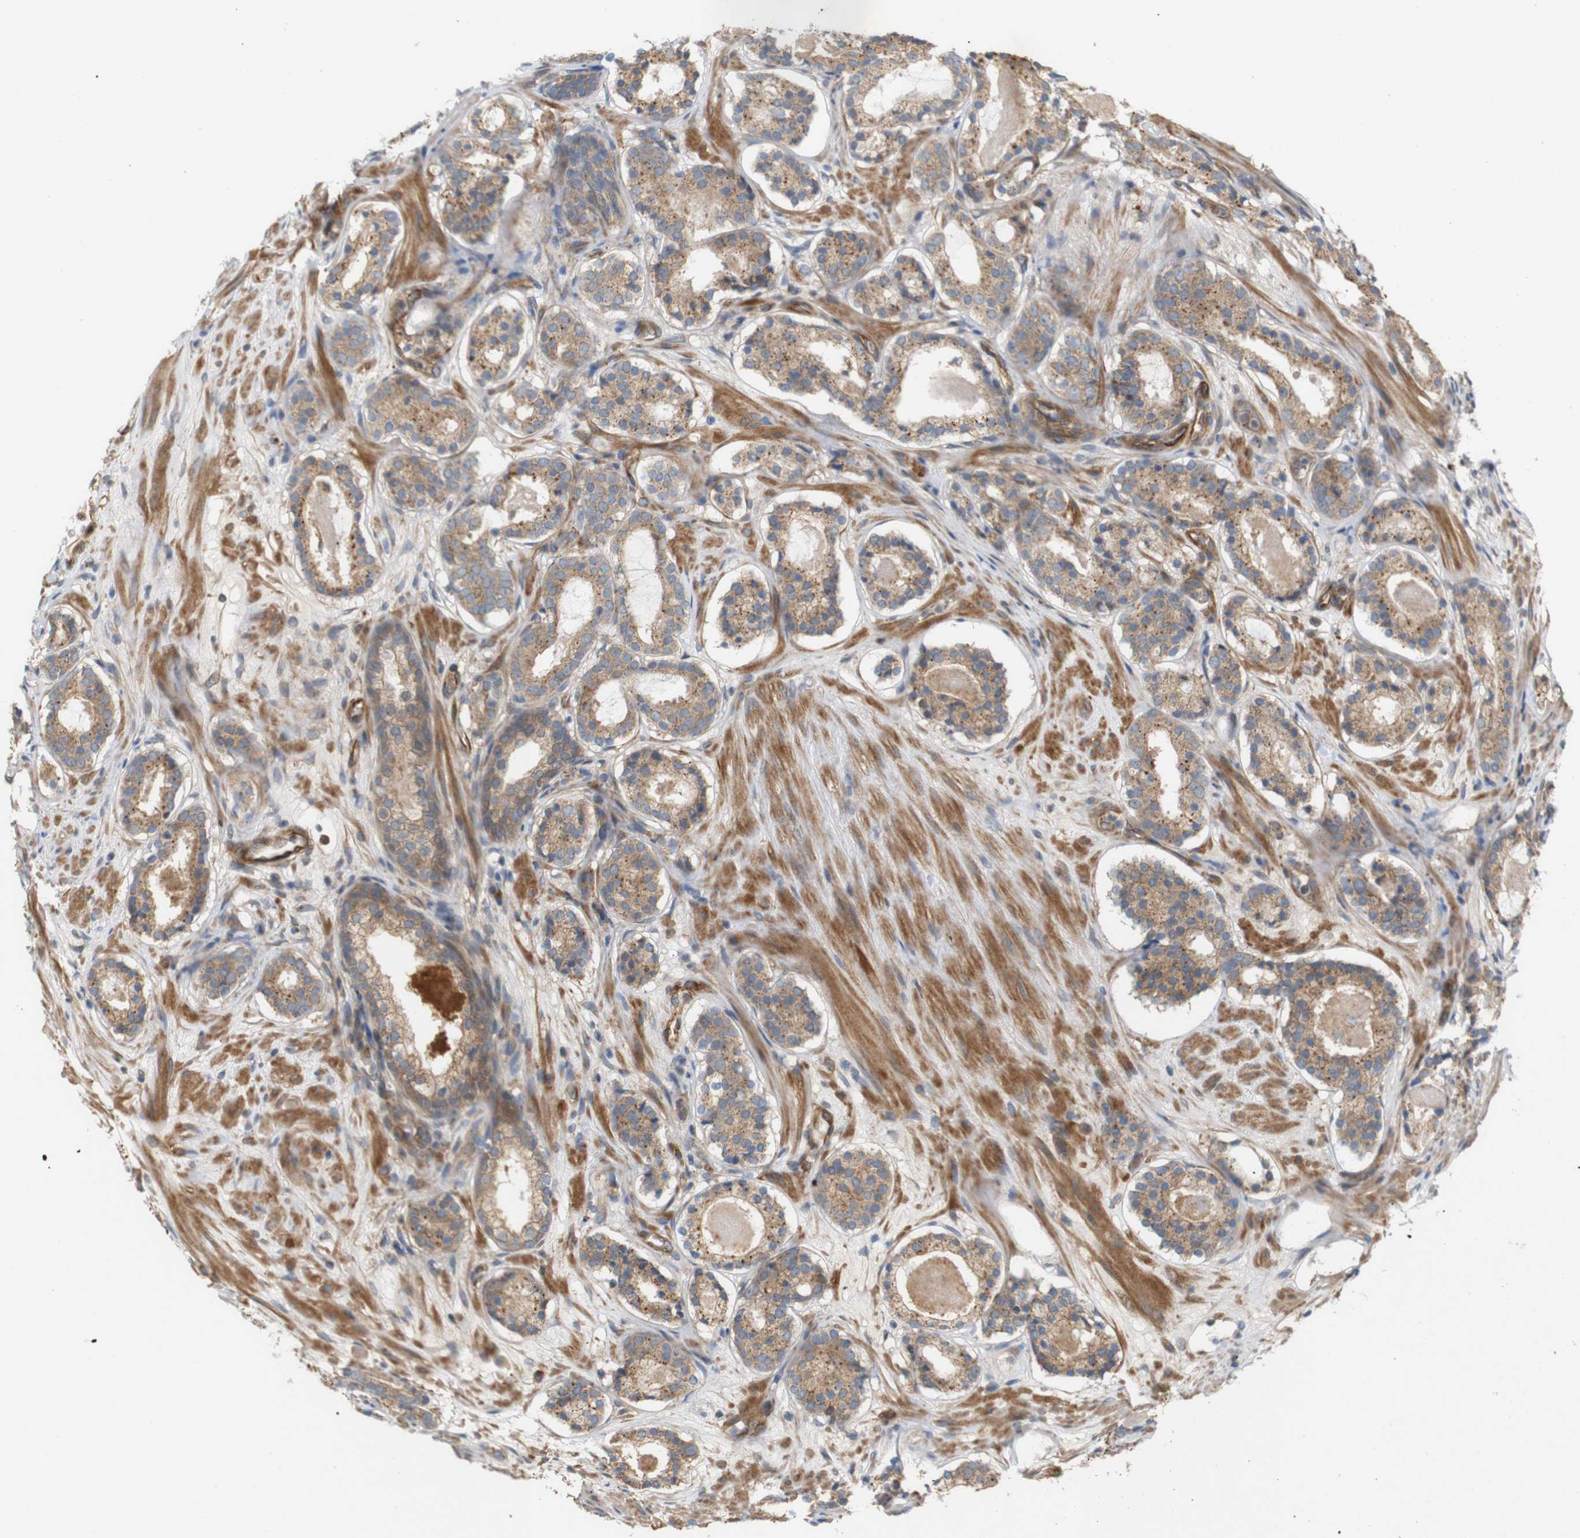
{"staining": {"intensity": "moderate", "quantity": ">75%", "location": "cytoplasmic/membranous"}, "tissue": "prostate cancer", "cell_type": "Tumor cells", "image_type": "cancer", "snomed": [{"axis": "morphology", "description": "Adenocarcinoma, Low grade"}, {"axis": "topography", "description": "Prostate"}], "caption": "This is a micrograph of immunohistochemistry (IHC) staining of prostate cancer (low-grade adenocarcinoma), which shows moderate positivity in the cytoplasmic/membranous of tumor cells.", "gene": "RPTOR", "patient": {"sex": "male", "age": 69}}